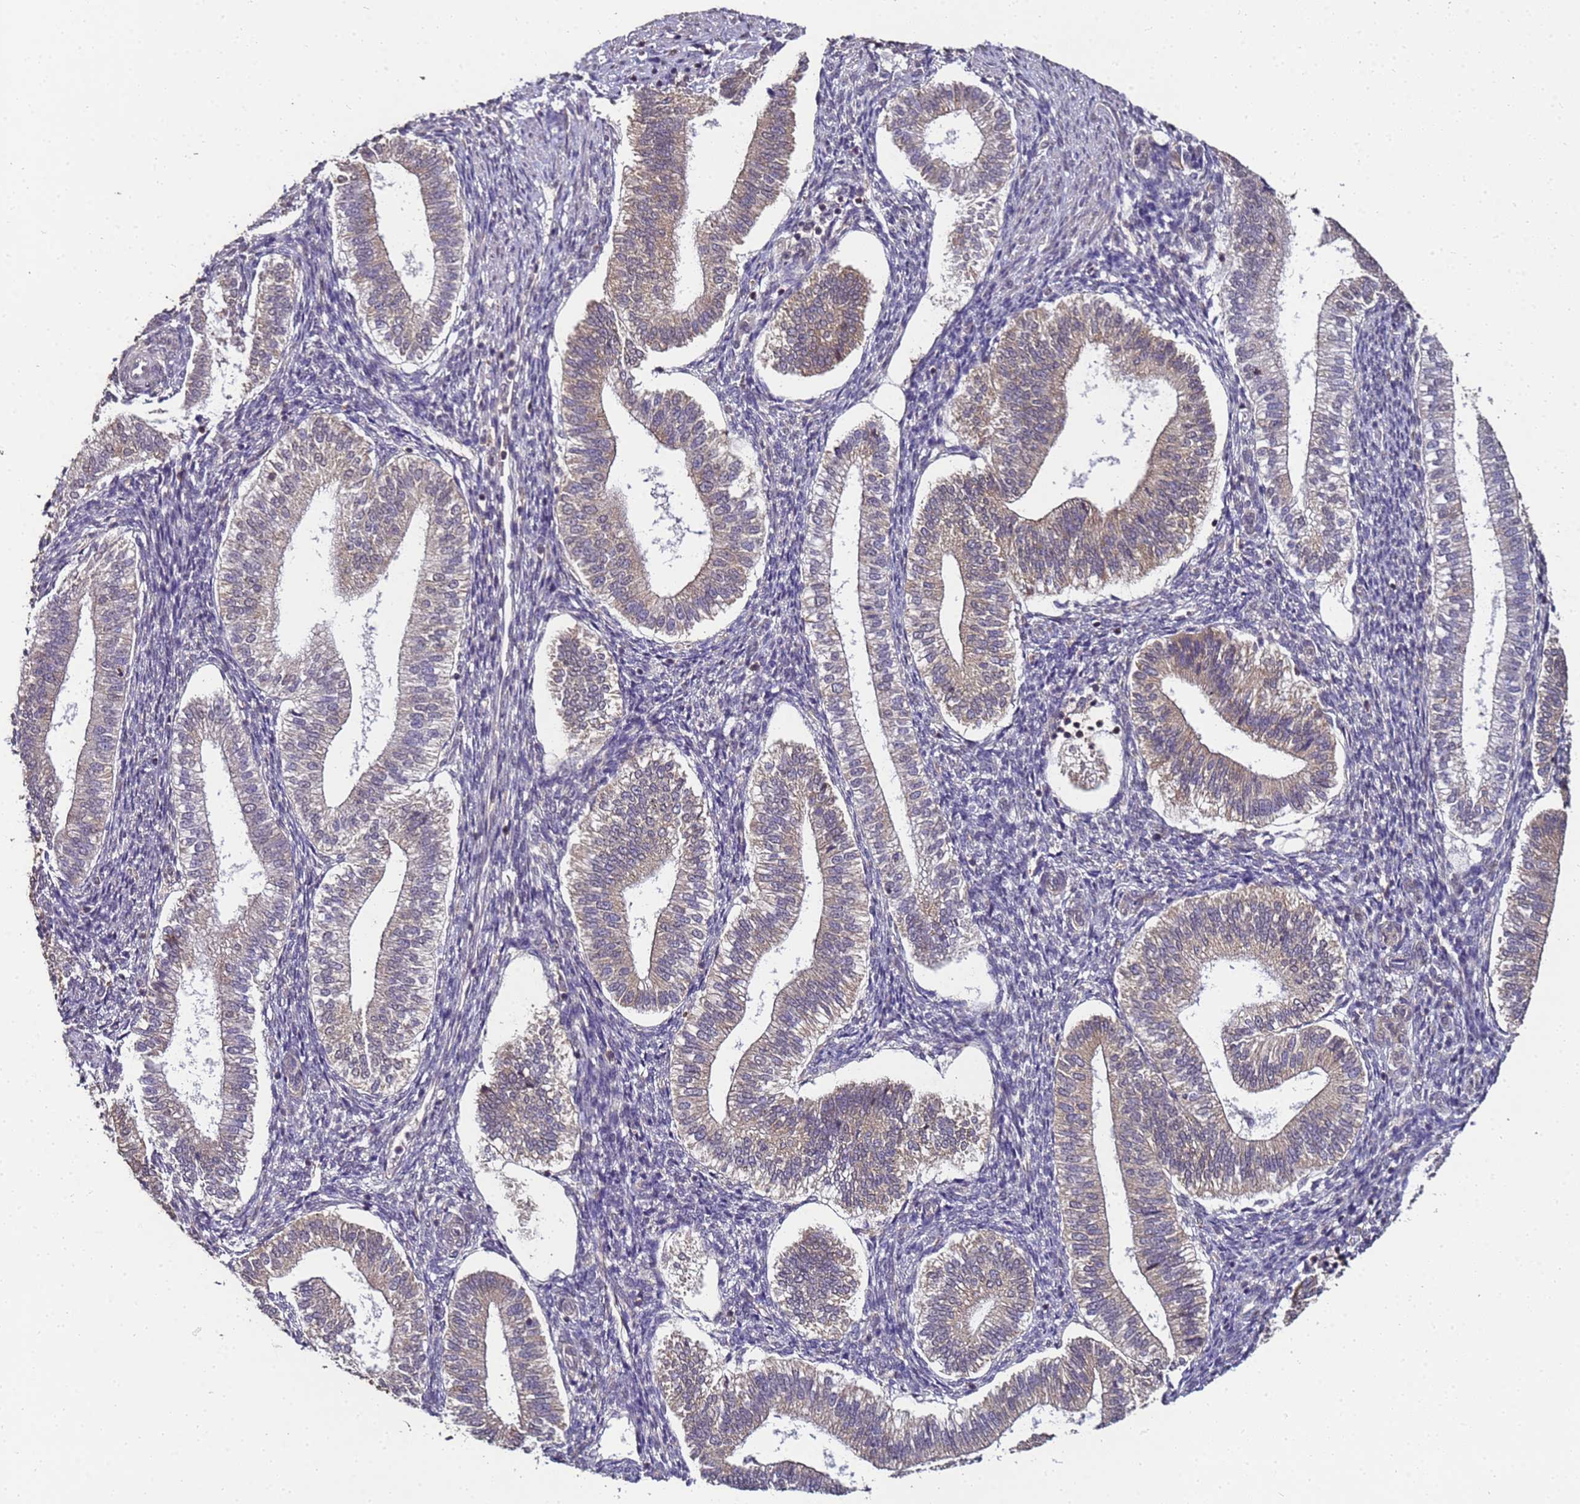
{"staining": {"intensity": "moderate", "quantity": "<25%", "location": "cytoplasmic/membranous"}, "tissue": "endometrium", "cell_type": "Cells in endometrial stroma", "image_type": "normal", "snomed": [{"axis": "morphology", "description": "Normal tissue, NOS"}, {"axis": "topography", "description": "Endometrium"}], "caption": "Cells in endometrial stroma display low levels of moderate cytoplasmic/membranous expression in approximately <25% of cells in normal endometrium. (DAB IHC with brightfield microscopy, high magnification).", "gene": "ANKRD17", "patient": {"sex": "female", "age": 25}}